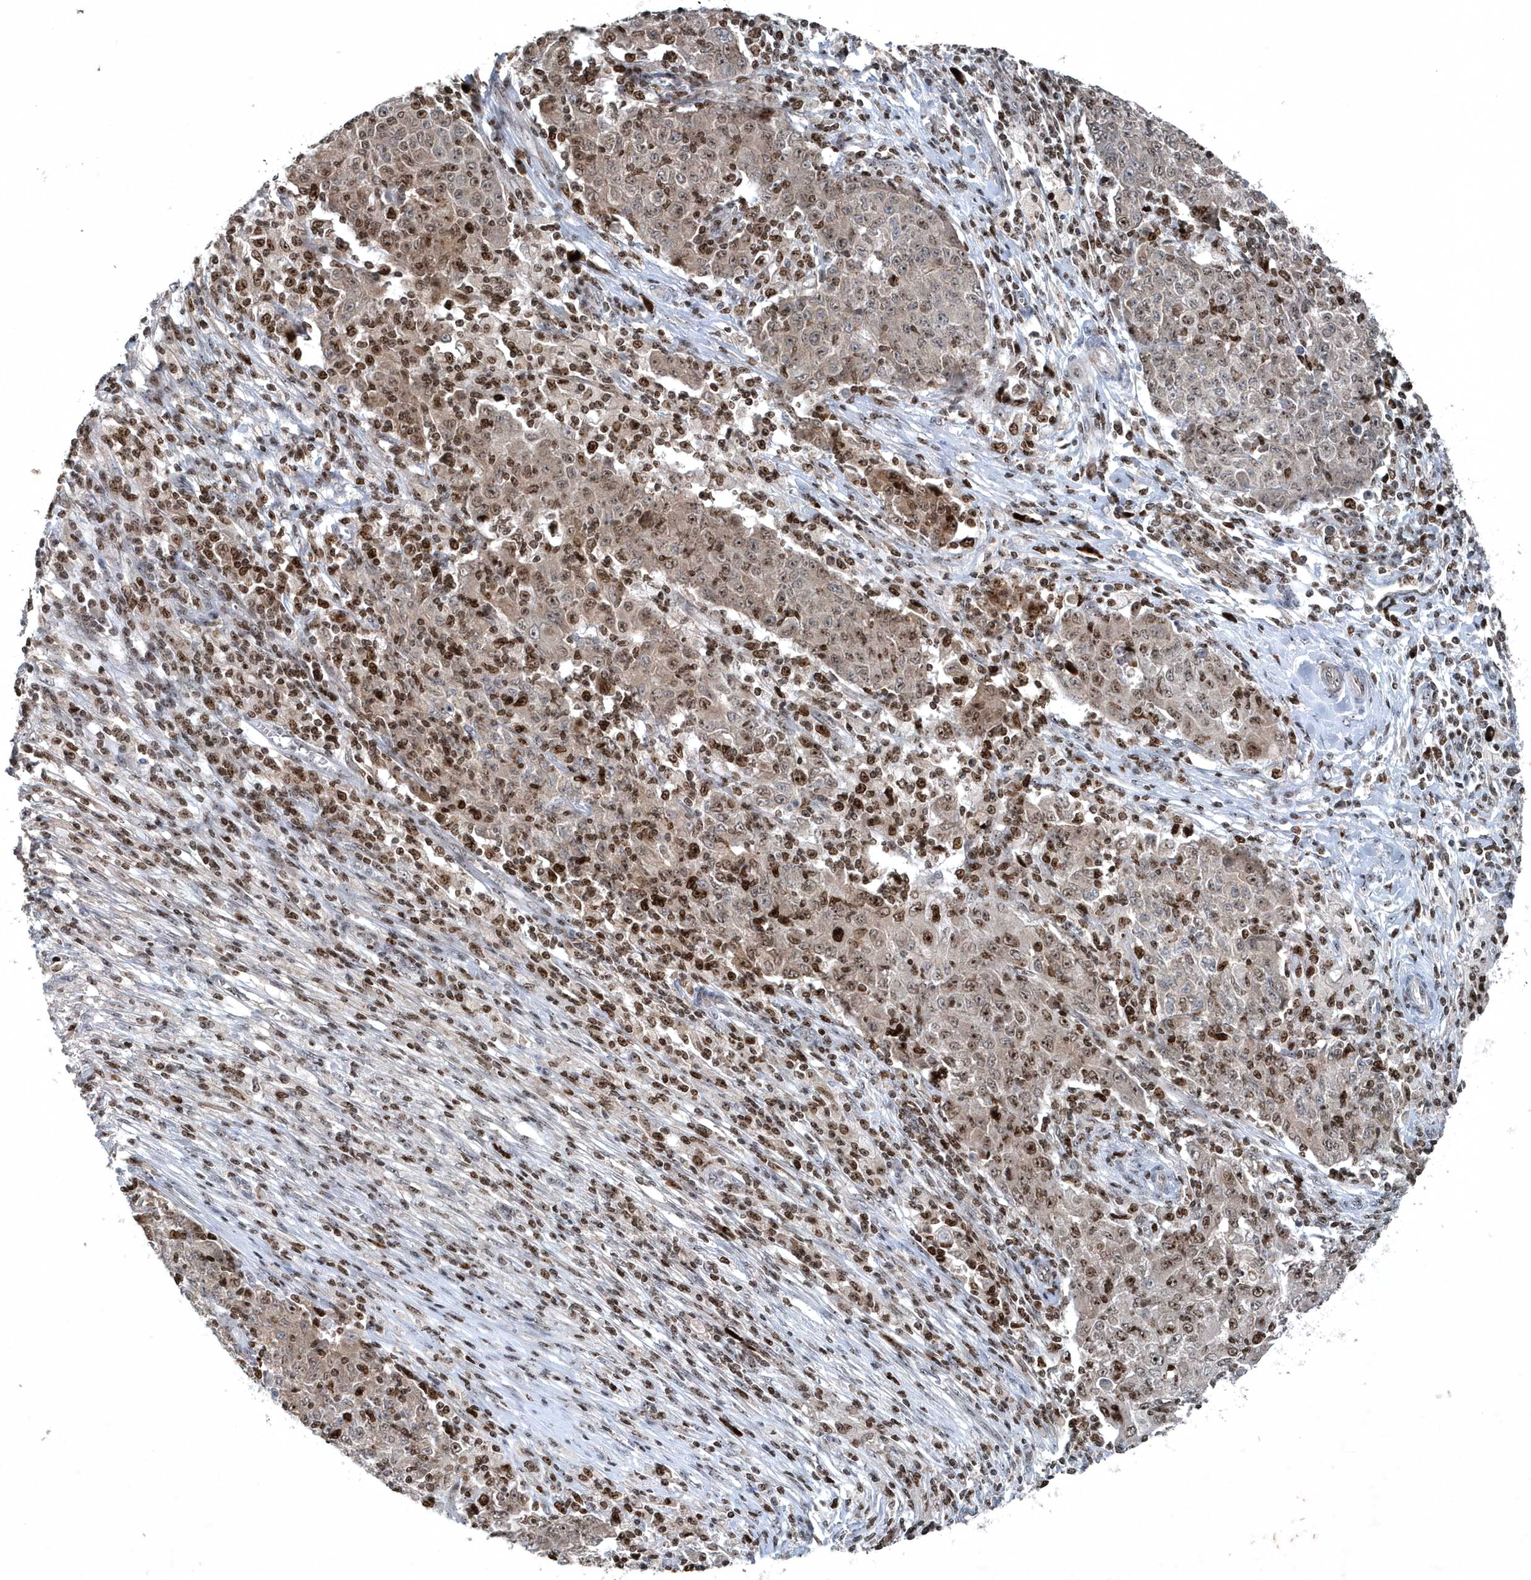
{"staining": {"intensity": "moderate", "quantity": "25%-75%", "location": "nuclear"}, "tissue": "ovarian cancer", "cell_type": "Tumor cells", "image_type": "cancer", "snomed": [{"axis": "morphology", "description": "Carcinoma, endometroid"}, {"axis": "topography", "description": "Ovary"}], "caption": "The micrograph shows a brown stain indicating the presence of a protein in the nuclear of tumor cells in ovarian endometroid carcinoma. The protein is stained brown, and the nuclei are stained in blue (DAB (3,3'-diaminobenzidine) IHC with brightfield microscopy, high magnification).", "gene": "QTRT2", "patient": {"sex": "female", "age": 42}}